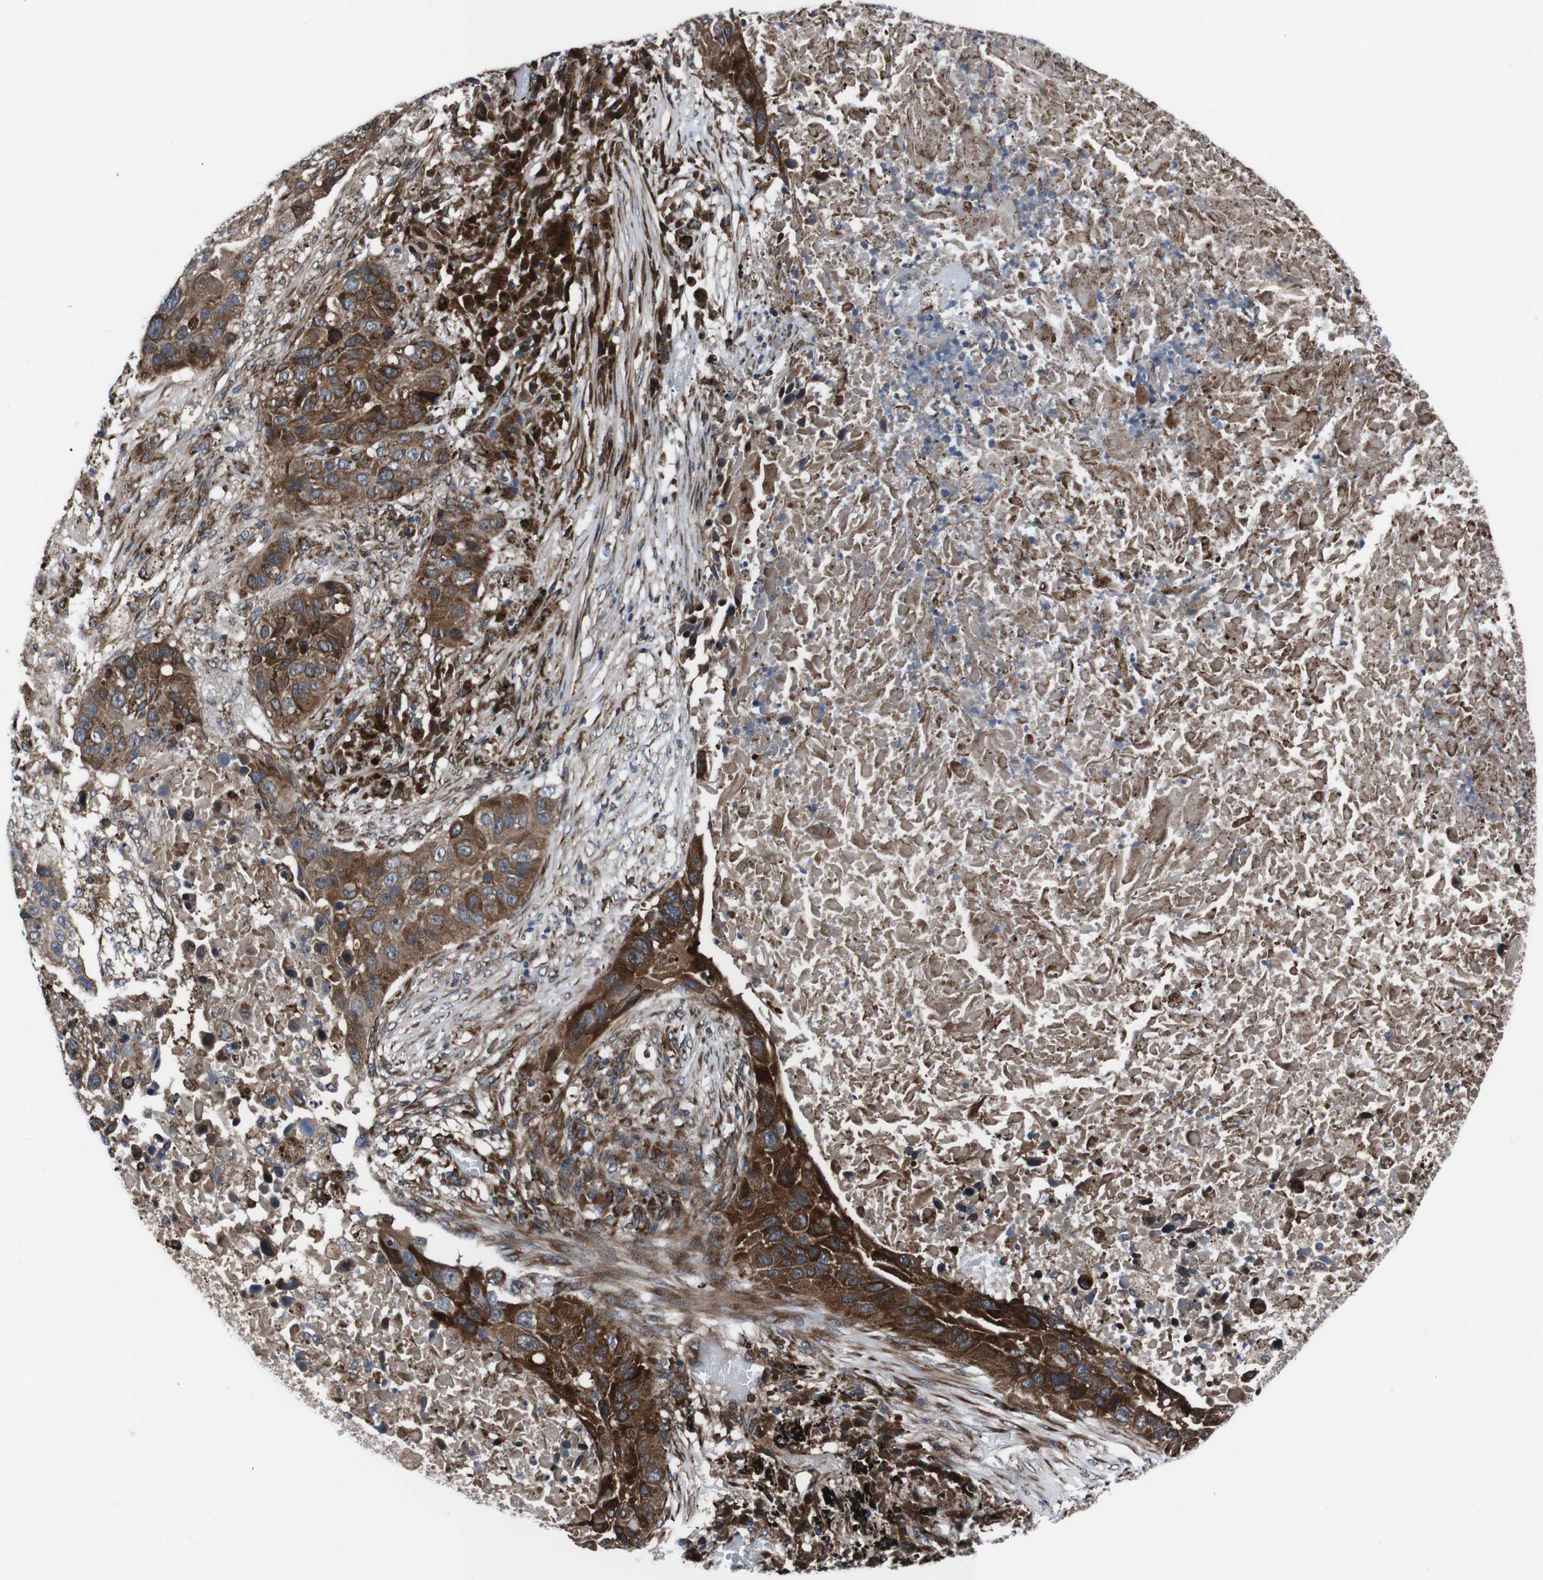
{"staining": {"intensity": "strong", "quantity": ">75%", "location": "cytoplasmic/membranous"}, "tissue": "lung cancer", "cell_type": "Tumor cells", "image_type": "cancer", "snomed": [{"axis": "morphology", "description": "Squamous cell carcinoma, NOS"}, {"axis": "topography", "description": "Lung"}], "caption": "Immunohistochemistry micrograph of neoplastic tissue: human lung squamous cell carcinoma stained using IHC displays high levels of strong protein expression localized specifically in the cytoplasmic/membranous of tumor cells, appearing as a cytoplasmic/membranous brown color.", "gene": "EIF4A2", "patient": {"sex": "male", "age": 57}}